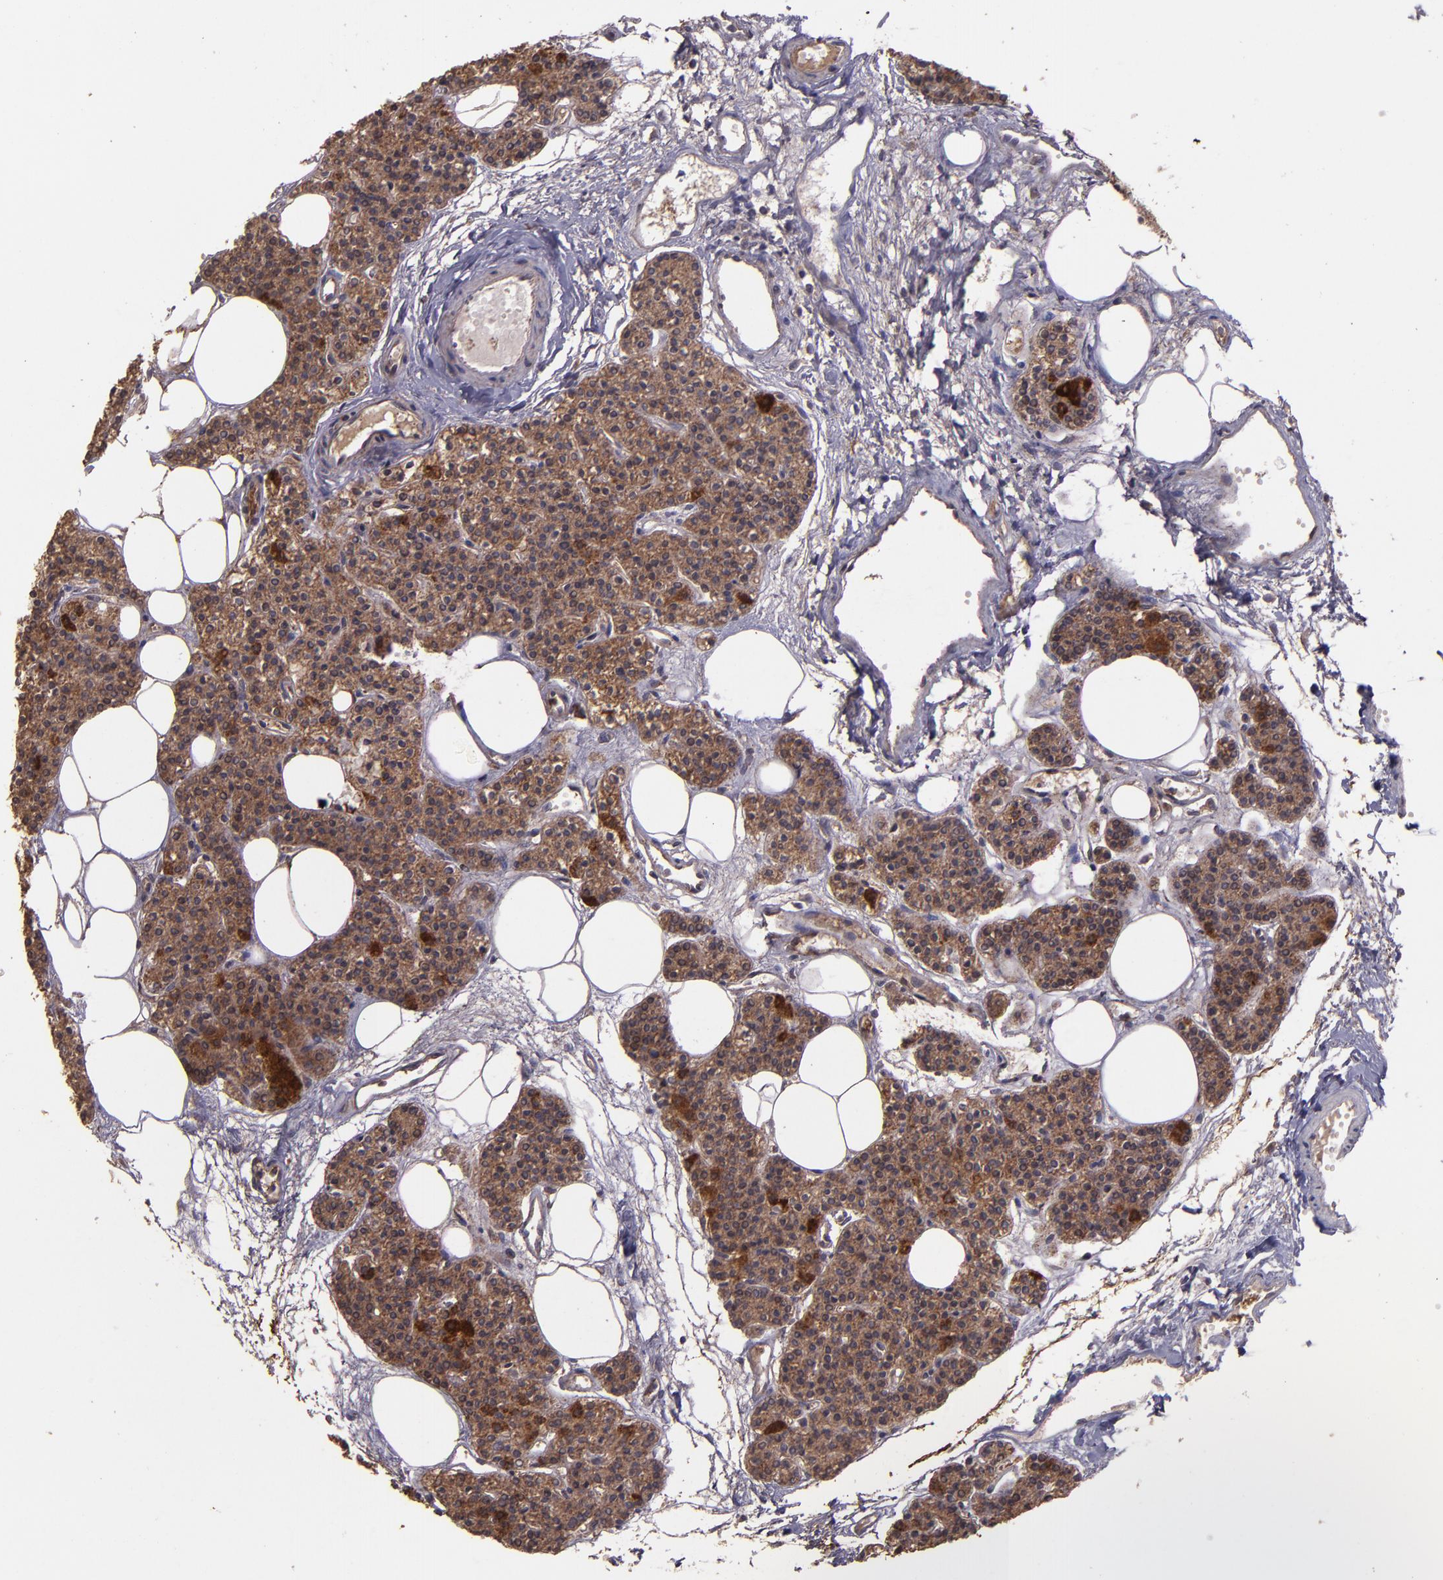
{"staining": {"intensity": "strong", "quantity": ">75%", "location": "cytoplasmic/membranous"}, "tissue": "parathyroid gland", "cell_type": "Glandular cells", "image_type": "normal", "snomed": [{"axis": "morphology", "description": "Normal tissue, NOS"}, {"axis": "topography", "description": "Parathyroid gland"}], "caption": "DAB immunohistochemical staining of benign human parathyroid gland shows strong cytoplasmic/membranous protein staining in approximately >75% of glandular cells.", "gene": "USP51", "patient": {"sex": "male", "age": 24}}